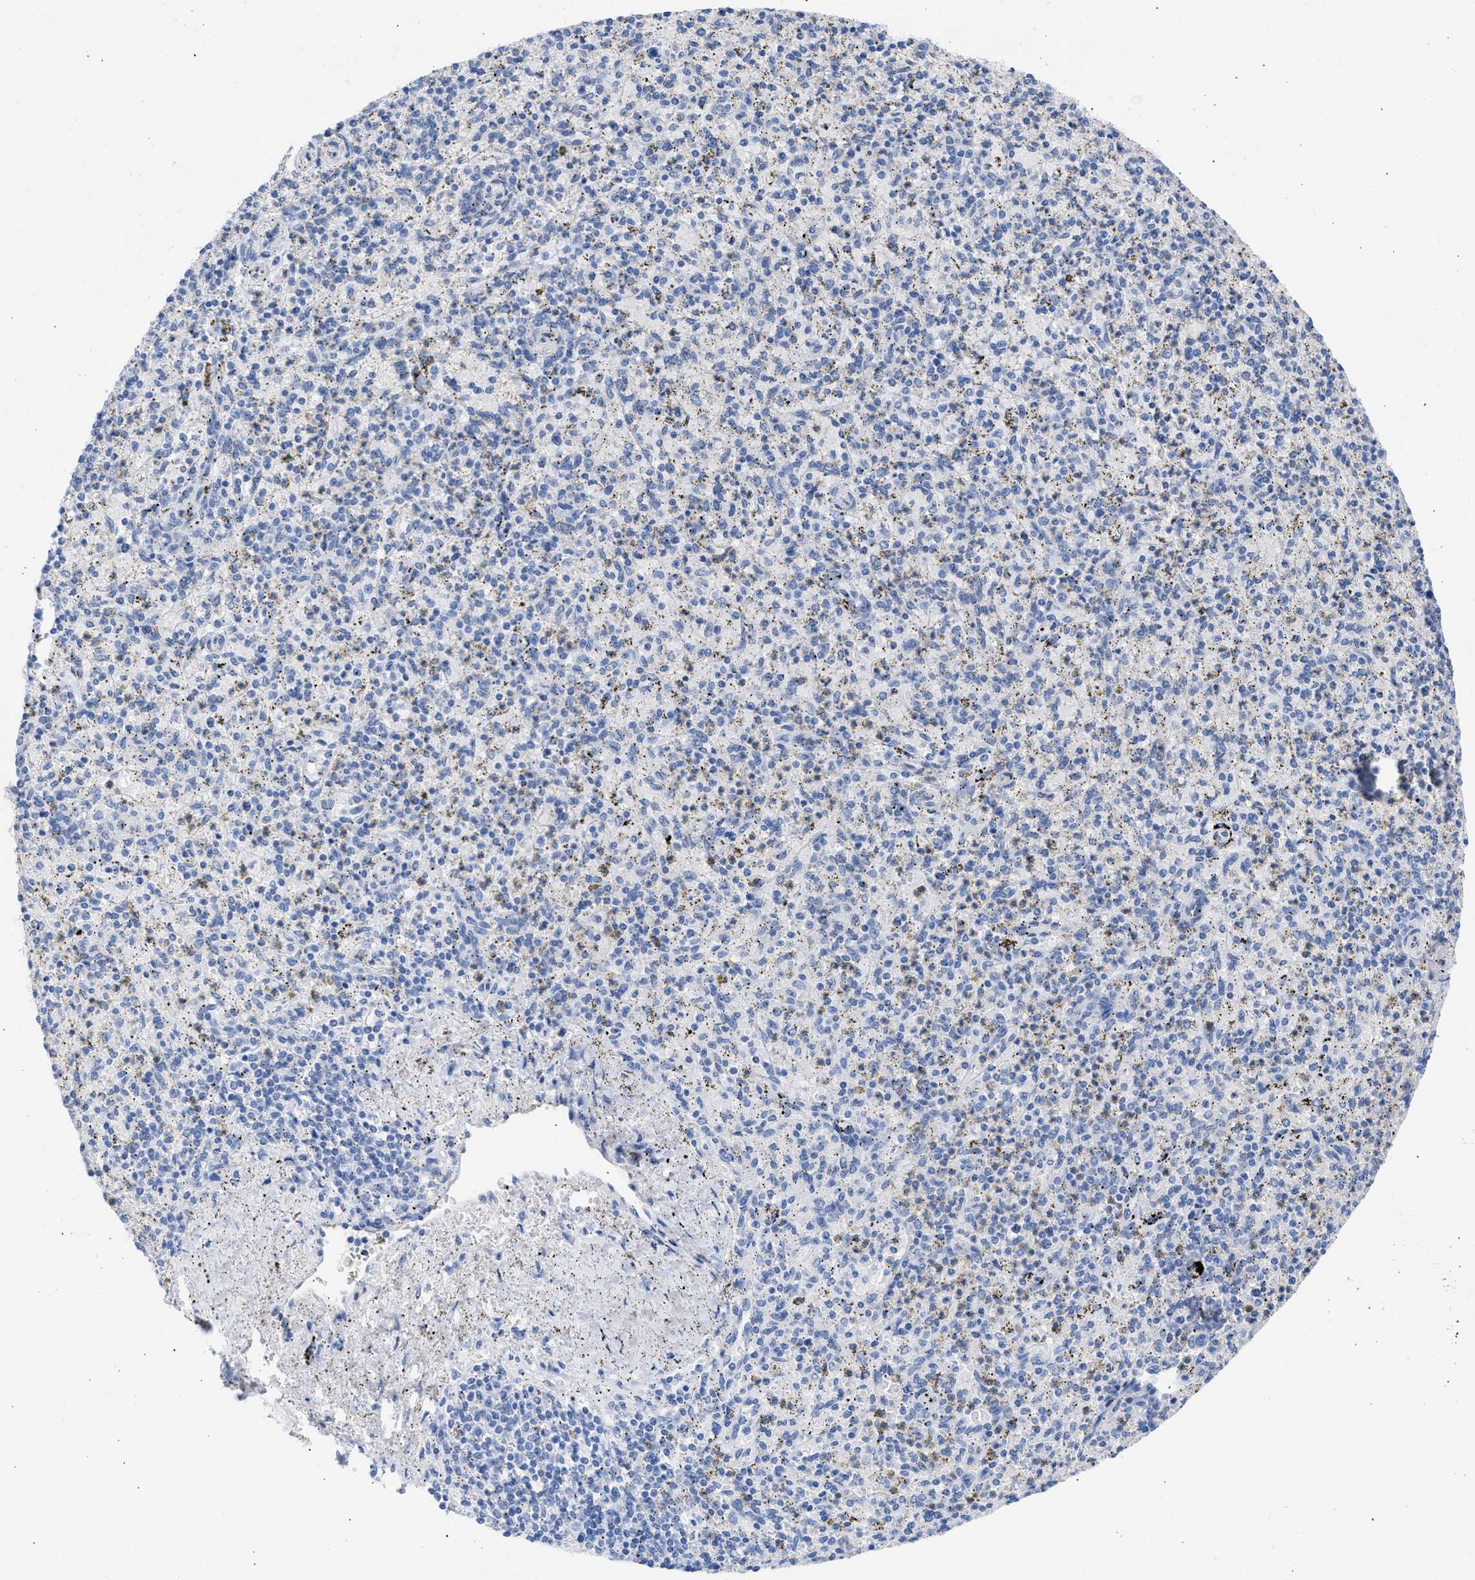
{"staining": {"intensity": "negative", "quantity": "none", "location": "none"}, "tissue": "spleen", "cell_type": "Cells in red pulp", "image_type": "normal", "snomed": [{"axis": "morphology", "description": "Normal tissue, NOS"}, {"axis": "topography", "description": "Spleen"}], "caption": "IHC of normal spleen demonstrates no expression in cells in red pulp. Nuclei are stained in blue.", "gene": "RSPH1", "patient": {"sex": "male", "age": 72}}